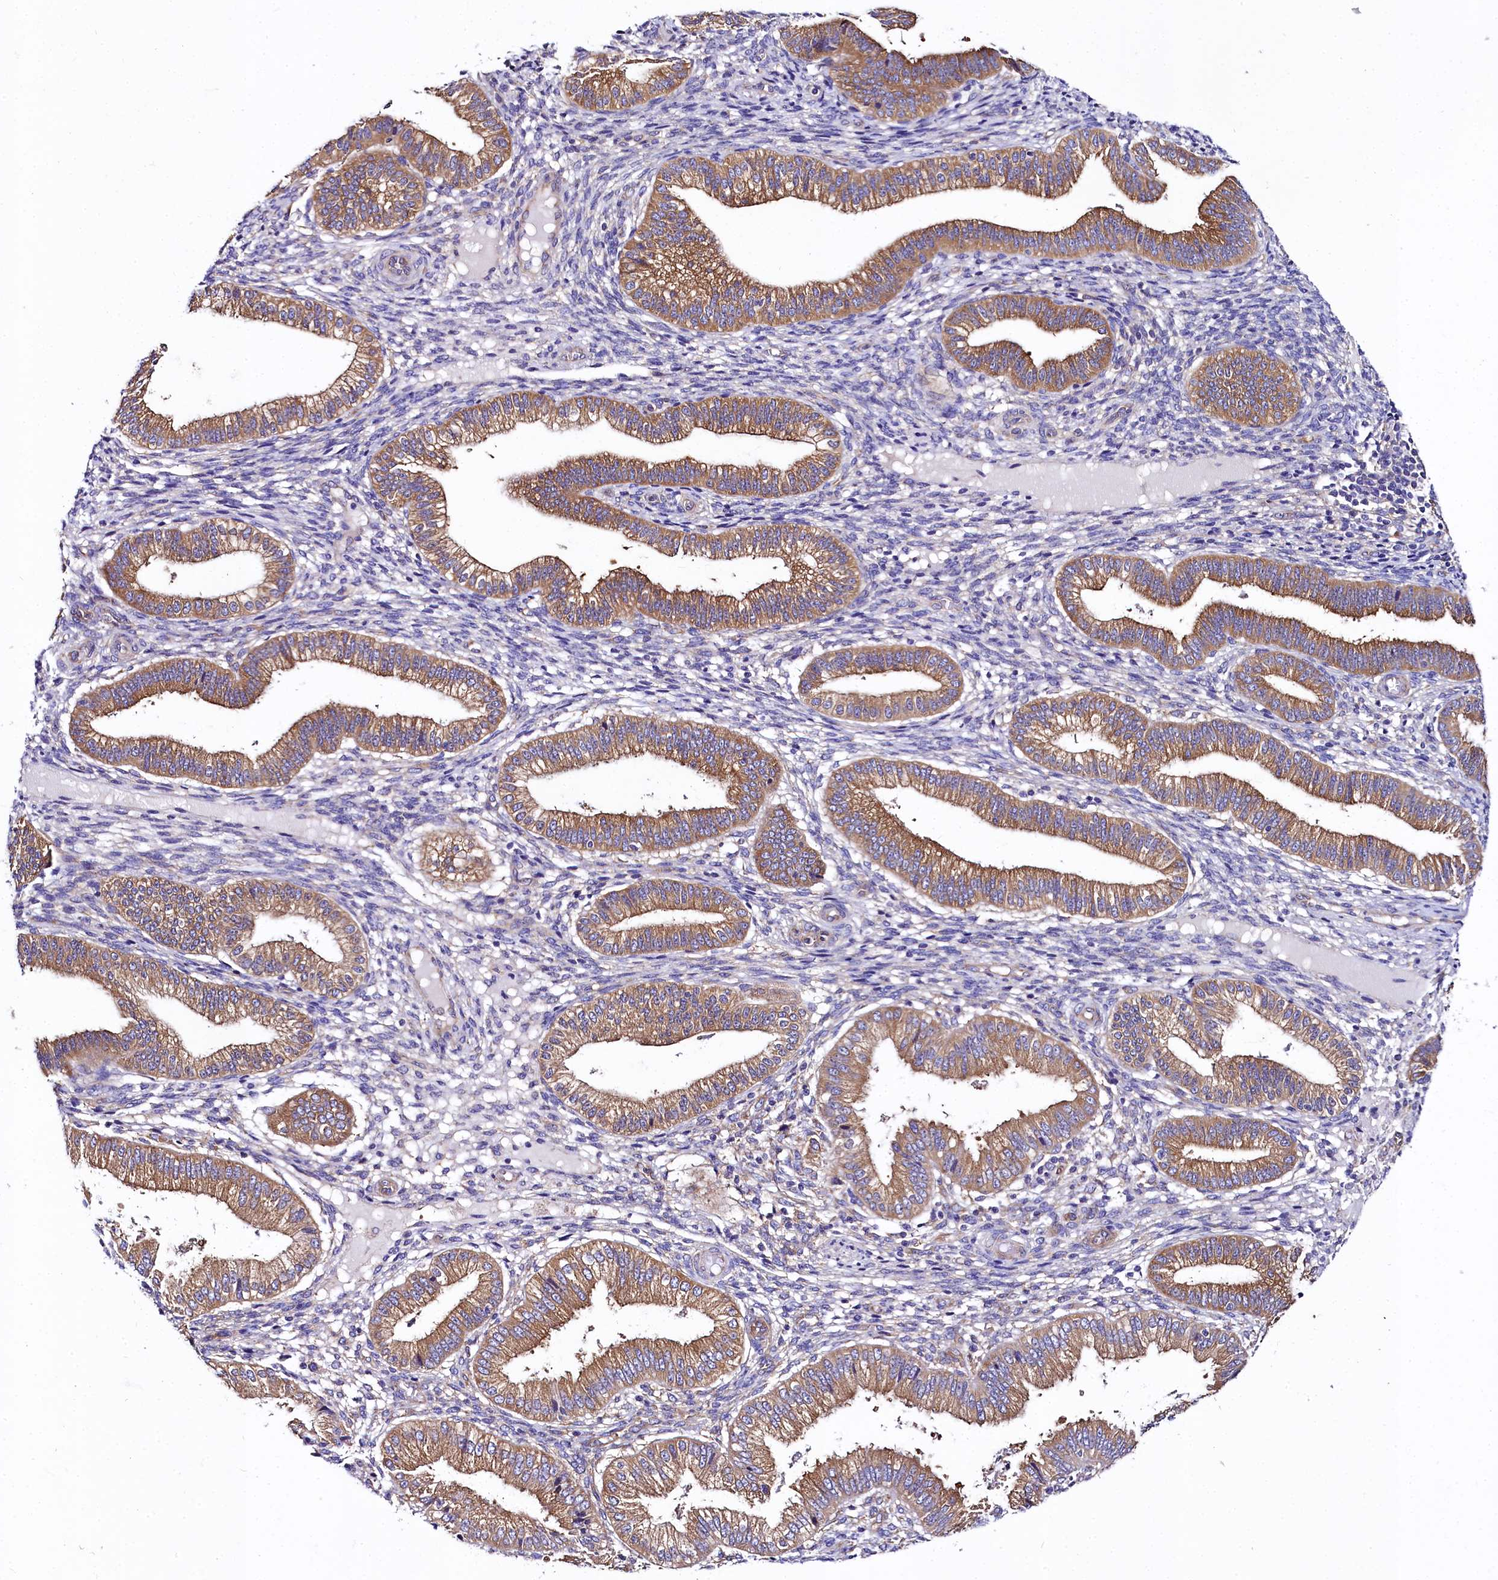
{"staining": {"intensity": "negative", "quantity": "none", "location": "none"}, "tissue": "endometrium", "cell_type": "Cells in endometrial stroma", "image_type": "normal", "snomed": [{"axis": "morphology", "description": "Normal tissue, NOS"}, {"axis": "topography", "description": "Endometrium"}], "caption": "Immunohistochemistry of unremarkable human endometrium reveals no staining in cells in endometrial stroma.", "gene": "QARS1", "patient": {"sex": "female", "age": 39}}